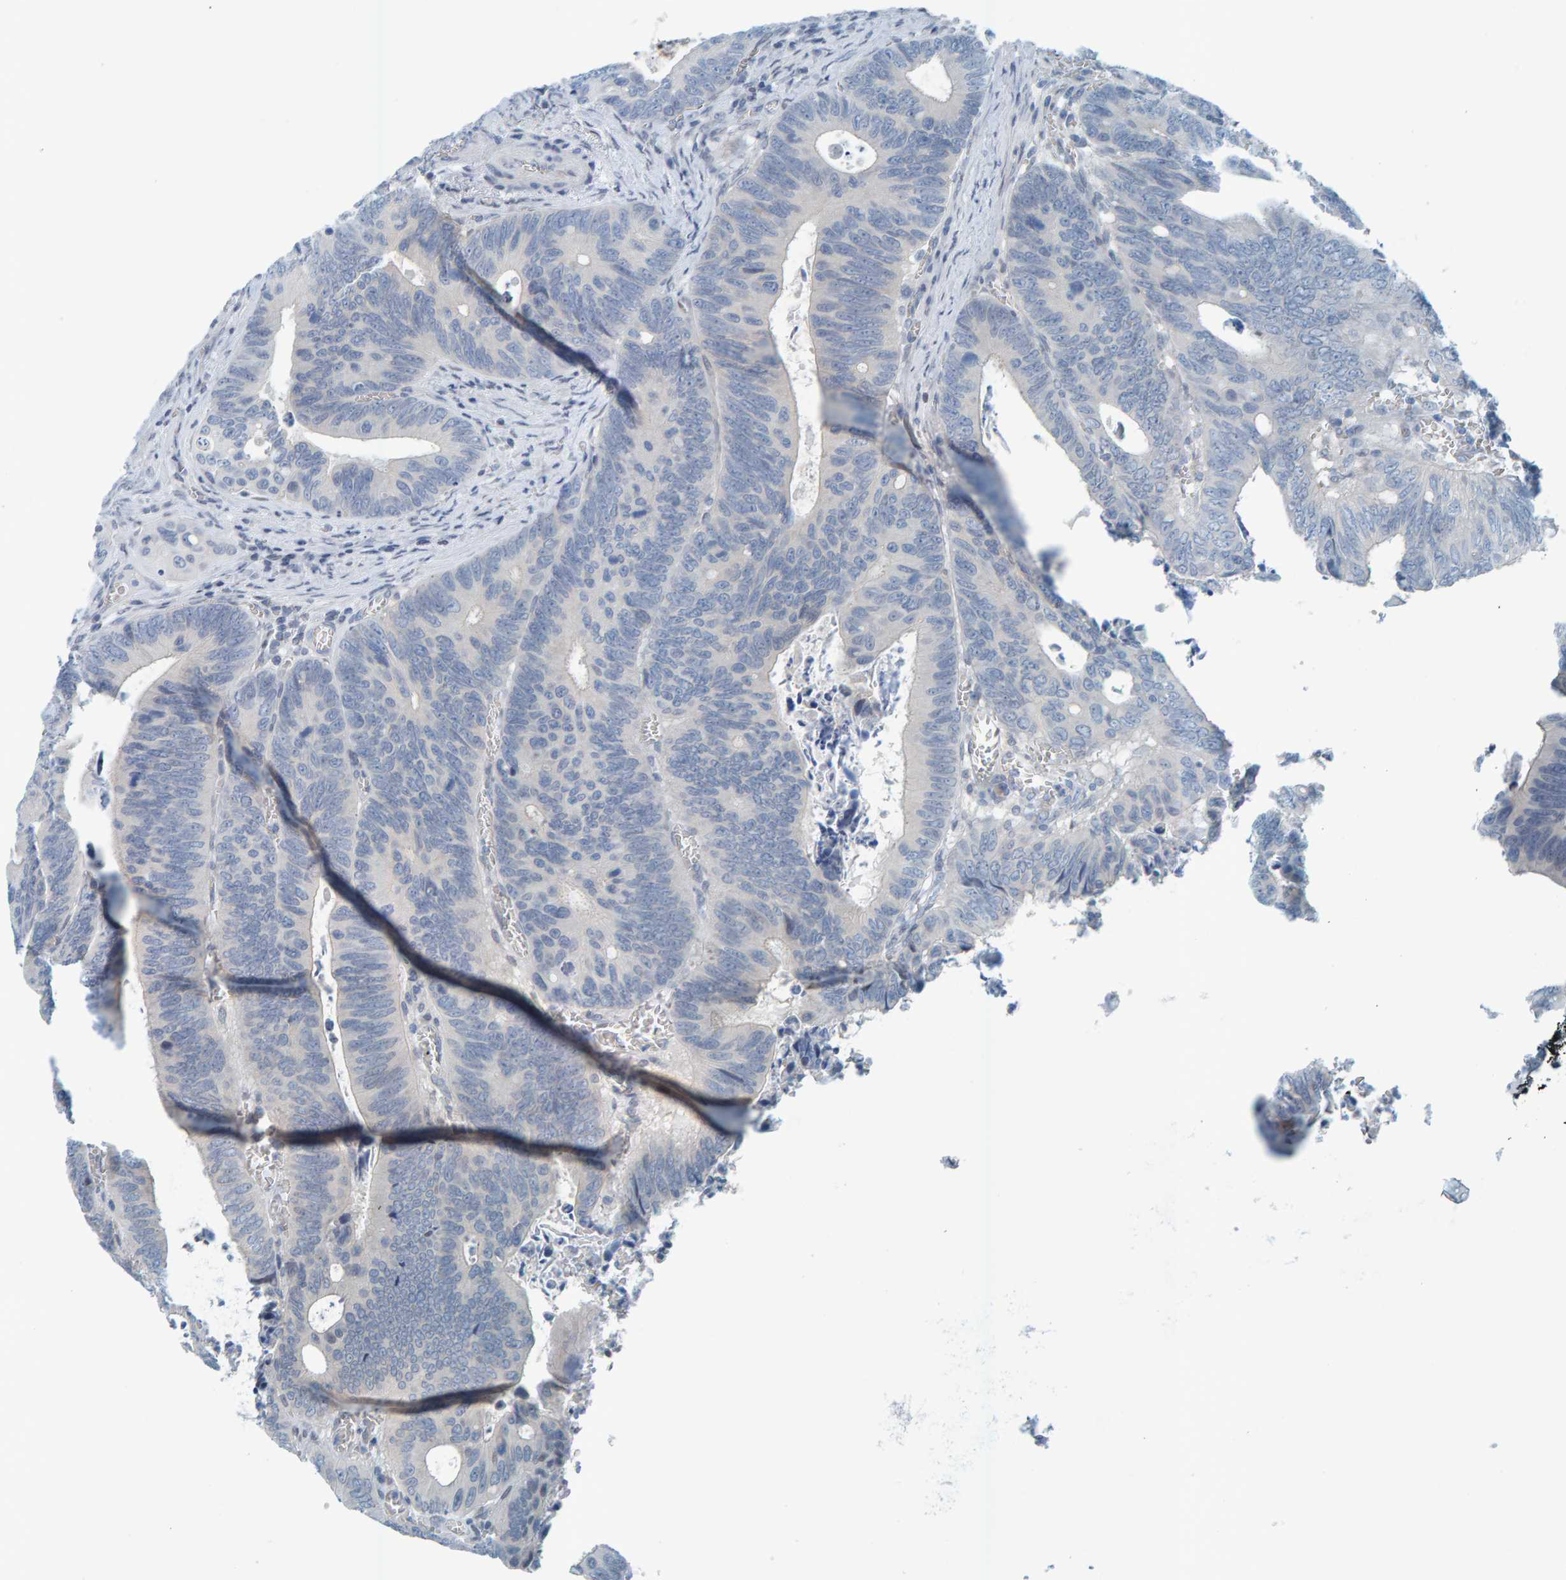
{"staining": {"intensity": "negative", "quantity": "none", "location": "none"}, "tissue": "colorectal cancer", "cell_type": "Tumor cells", "image_type": "cancer", "snomed": [{"axis": "morphology", "description": "Inflammation, NOS"}, {"axis": "morphology", "description": "Adenocarcinoma, NOS"}, {"axis": "topography", "description": "Colon"}], "caption": "The histopathology image exhibits no staining of tumor cells in adenocarcinoma (colorectal). (Brightfield microscopy of DAB immunohistochemistry (IHC) at high magnification).", "gene": "CNP", "patient": {"sex": "male", "age": 72}}